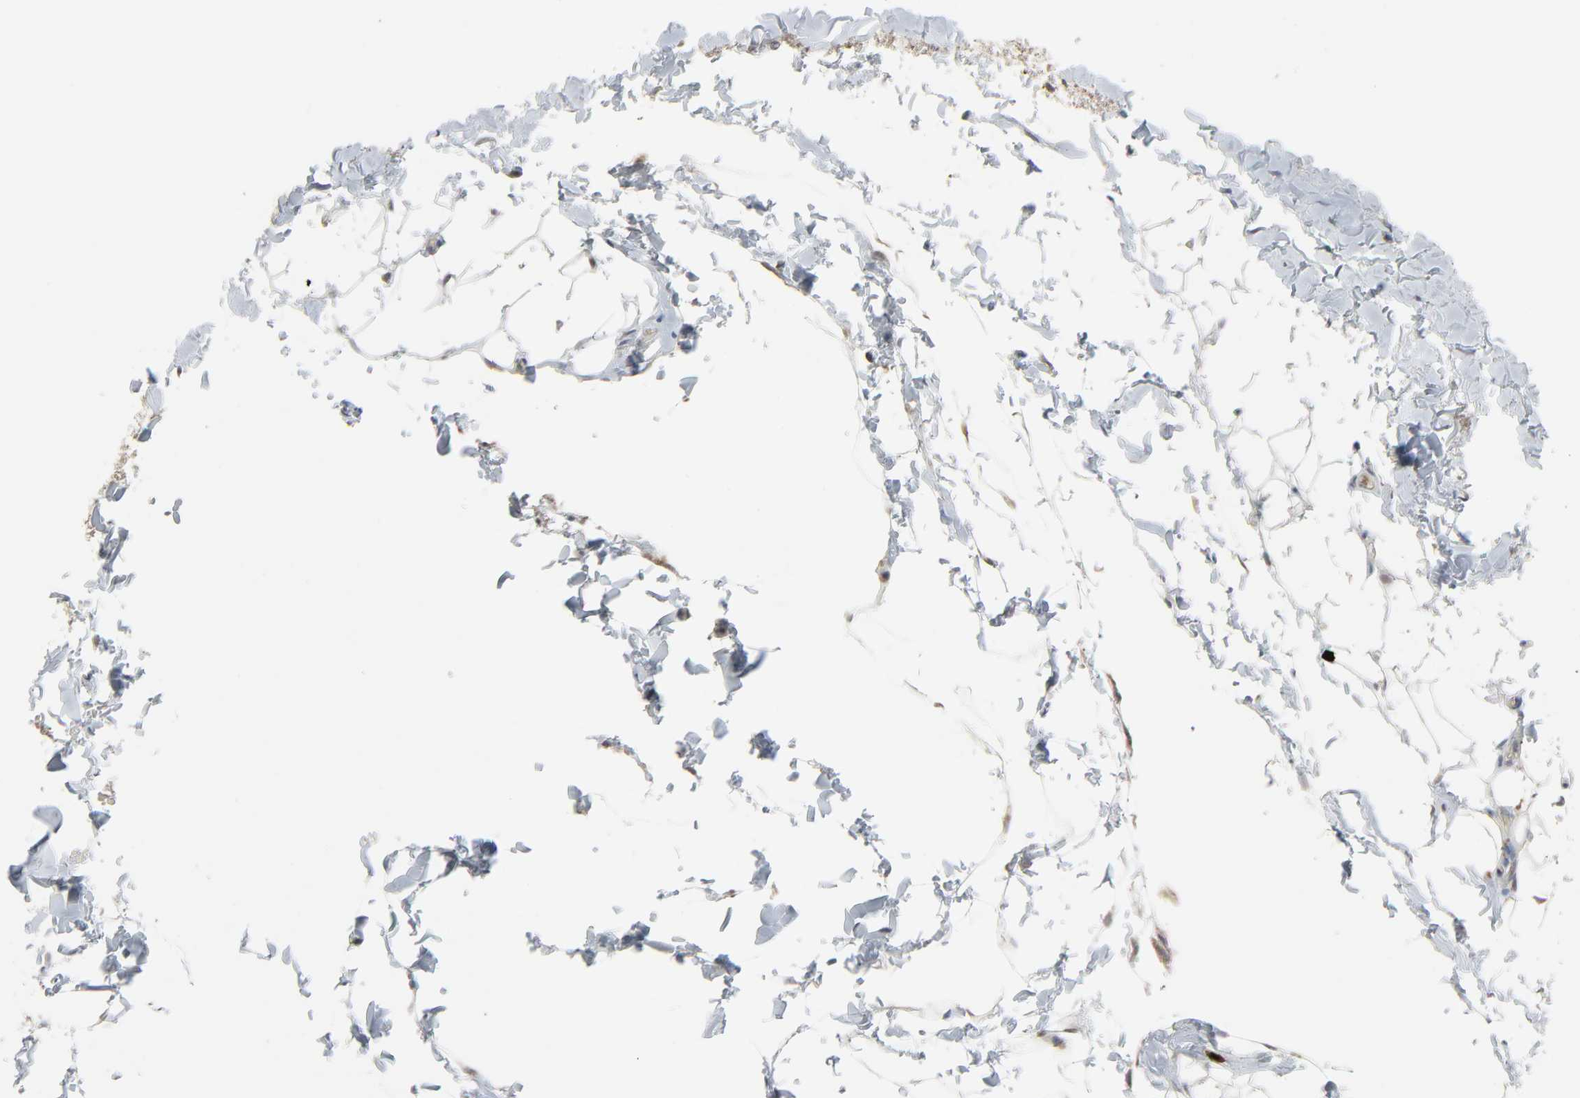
{"staining": {"intensity": "weak", "quantity": ">75%", "location": "cytoplasmic/membranous"}, "tissue": "adipose tissue", "cell_type": "Adipocytes", "image_type": "normal", "snomed": [{"axis": "morphology", "description": "Normal tissue, NOS"}, {"axis": "topography", "description": "Soft tissue"}], "caption": "A photomicrograph of human adipose tissue stained for a protein reveals weak cytoplasmic/membranous brown staining in adipocytes.", "gene": "DOCK8", "patient": {"sex": "male", "age": 26}}